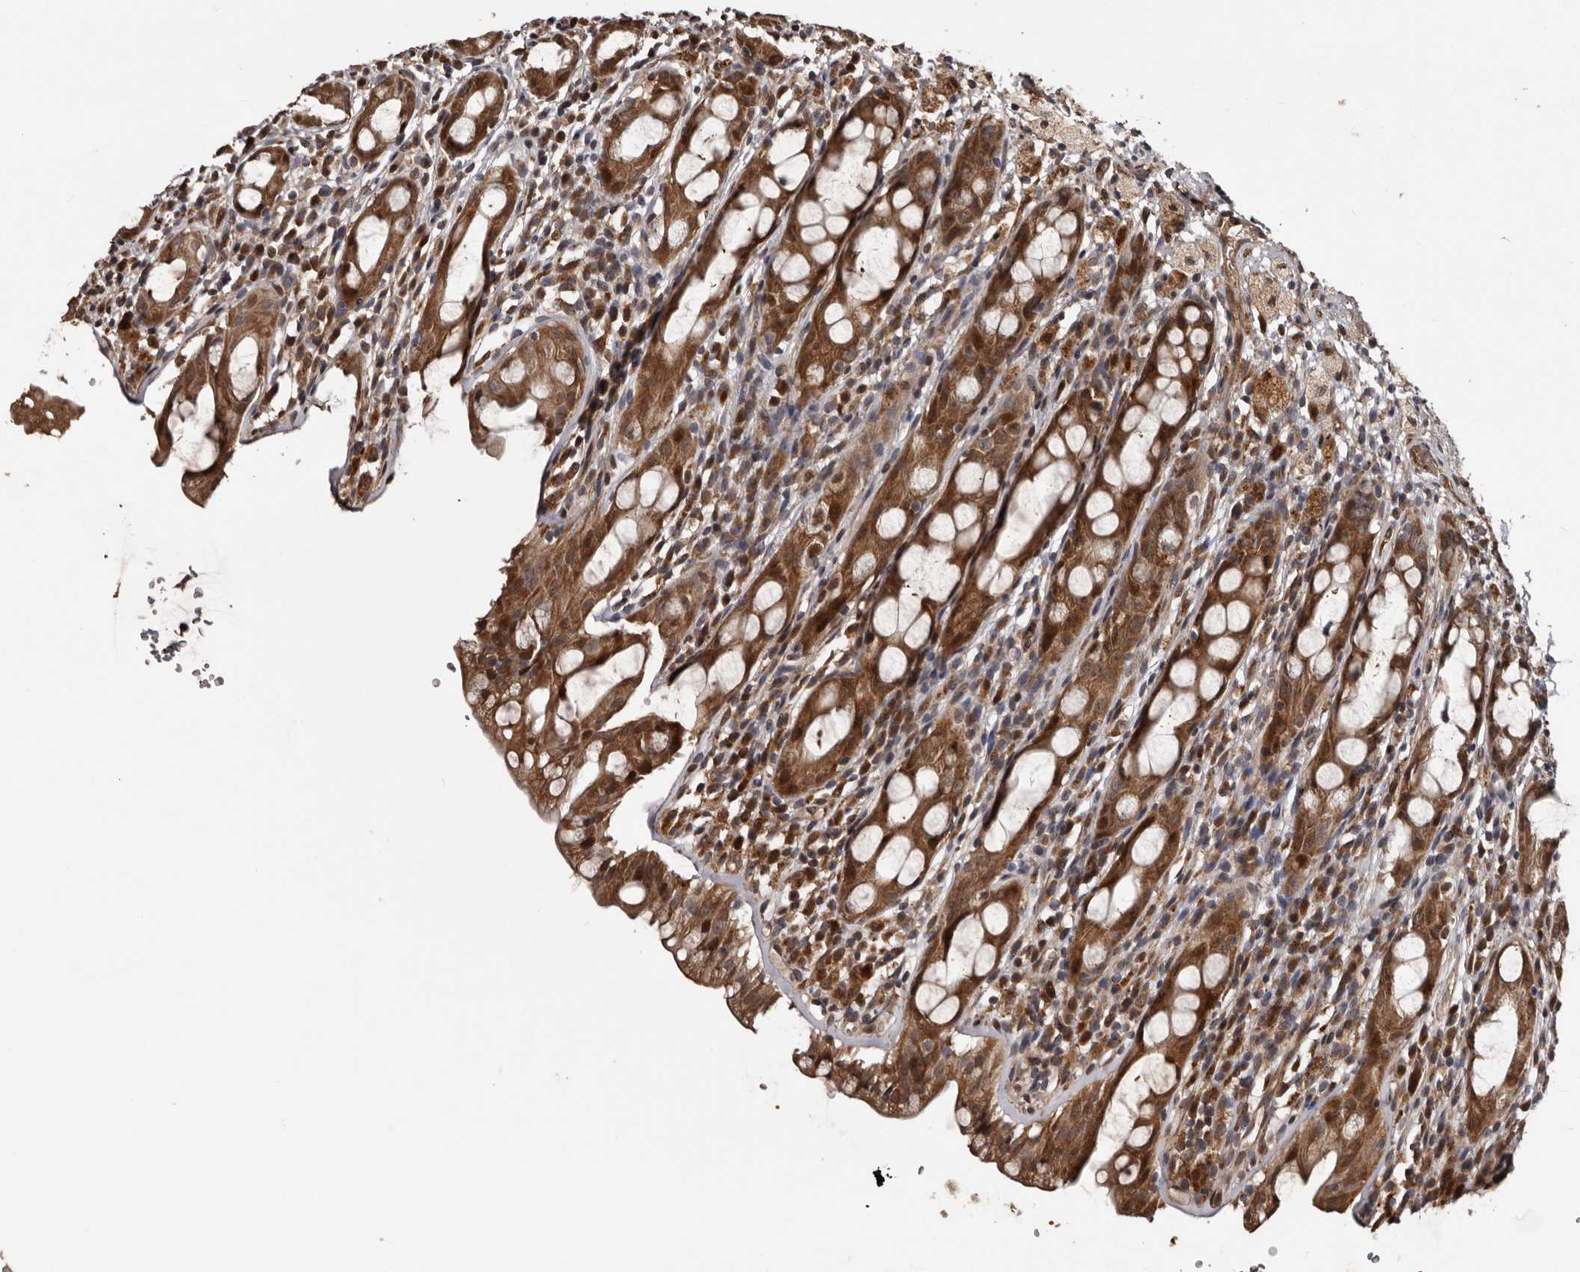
{"staining": {"intensity": "moderate", "quantity": ">75%", "location": "cytoplasmic/membranous,nuclear"}, "tissue": "rectum", "cell_type": "Glandular cells", "image_type": "normal", "snomed": [{"axis": "morphology", "description": "Normal tissue, NOS"}, {"axis": "topography", "description": "Rectum"}], "caption": "Human rectum stained with a brown dye demonstrates moderate cytoplasmic/membranous,nuclear positive expression in about >75% of glandular cells.", "gene": "SERTAD4", "patient": {"sex": "male", "age": 44}}